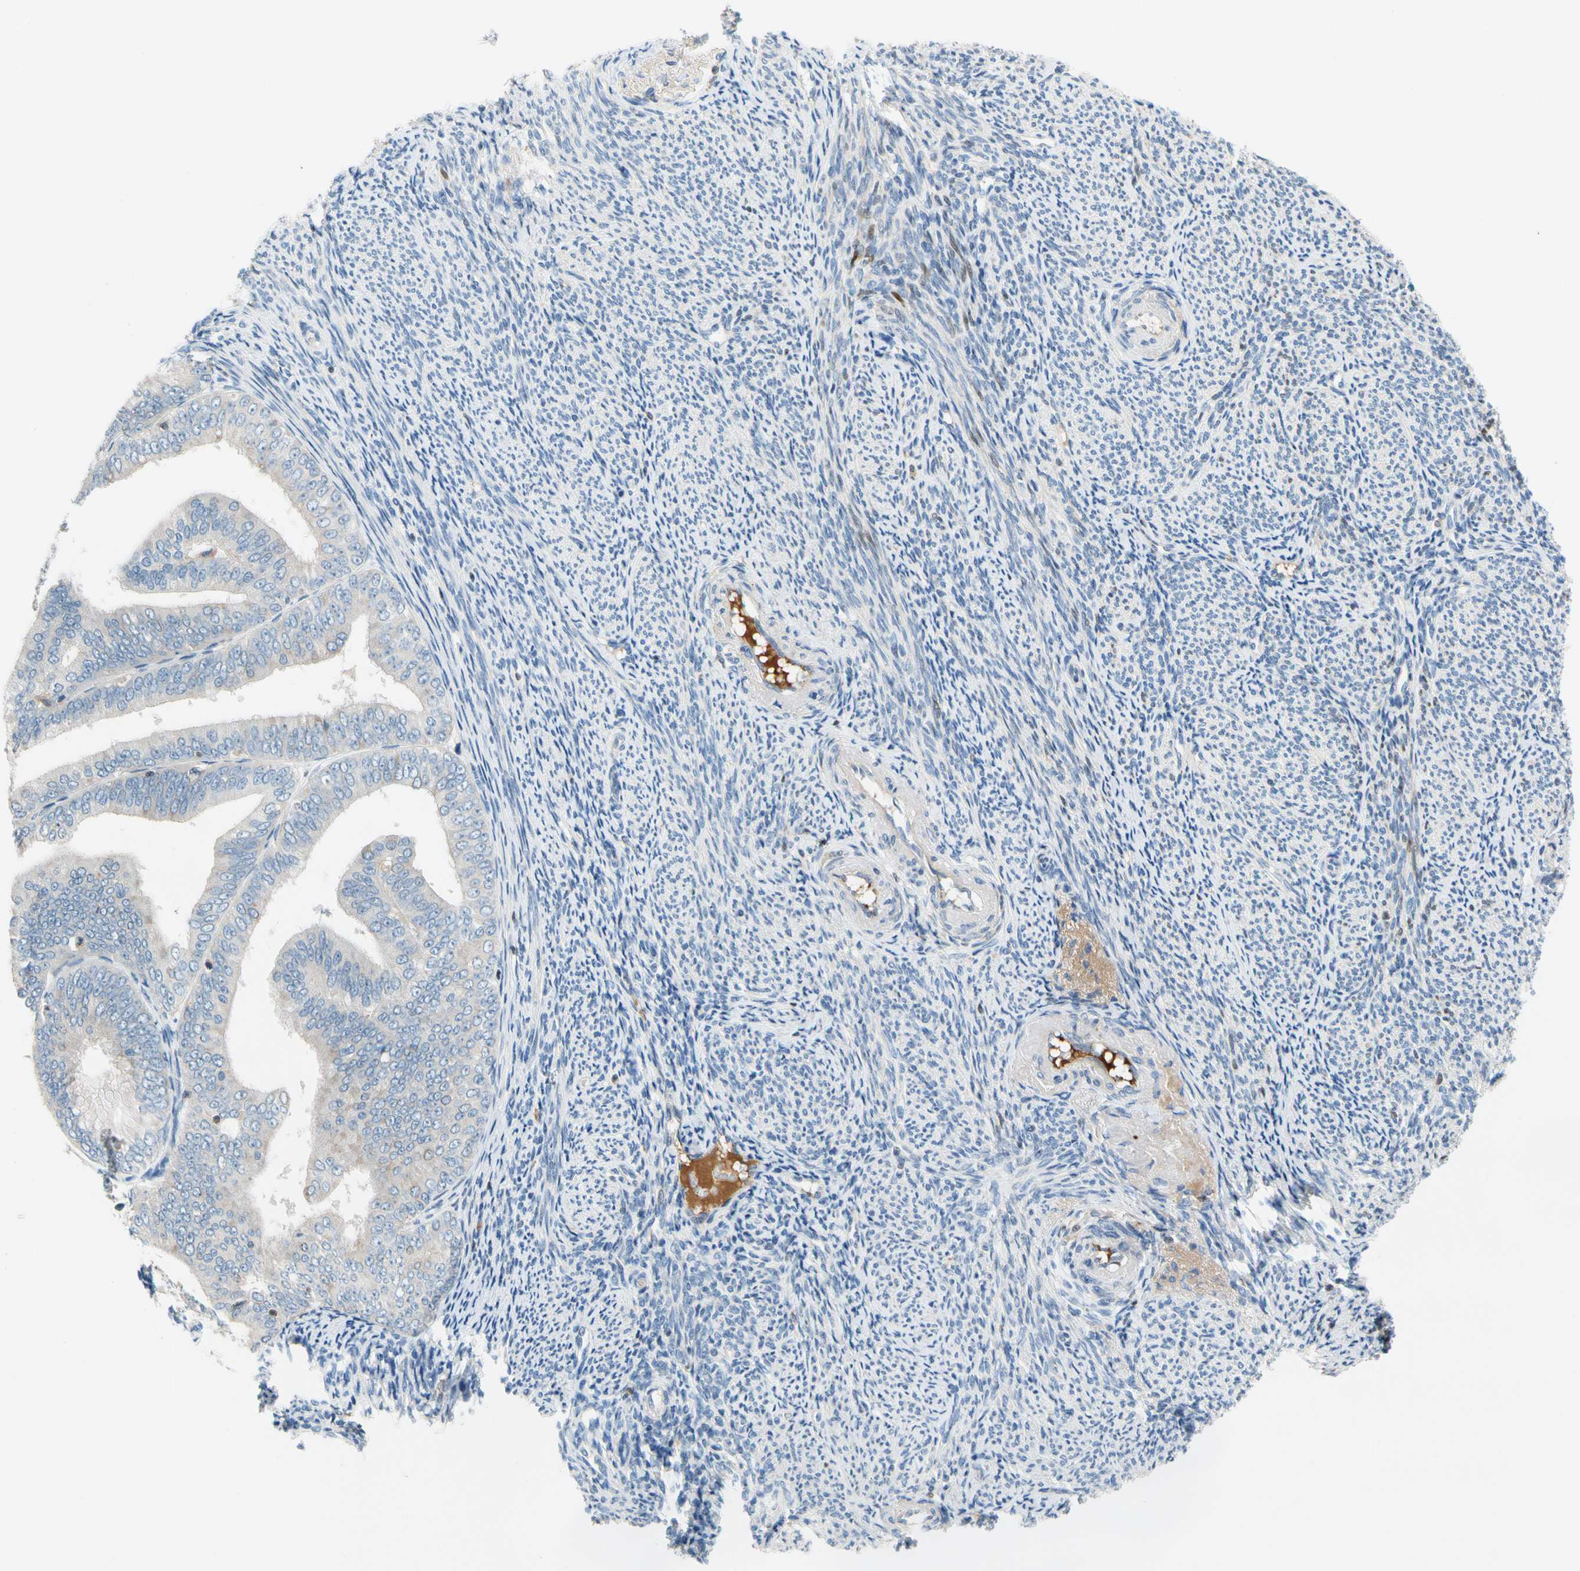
{"staining": {"intensity": "negative", "quantity": "none", "location": "none"}, "tissue": "endometrial cancer", "cell_type": "Tumor cells", "image_type": "cancer", "snomed": [{"axis": "morphology", "description": "Adenocarcinoma, NOS"}, {"axis": "topography", "description": "Endometrium"}], "caption": "Endometrial cancer stained for a protein using immunohistochemistry shows no positivity tumor cells.", "gene": "SP140", "patient": {"sex": "female", "age": 63}}